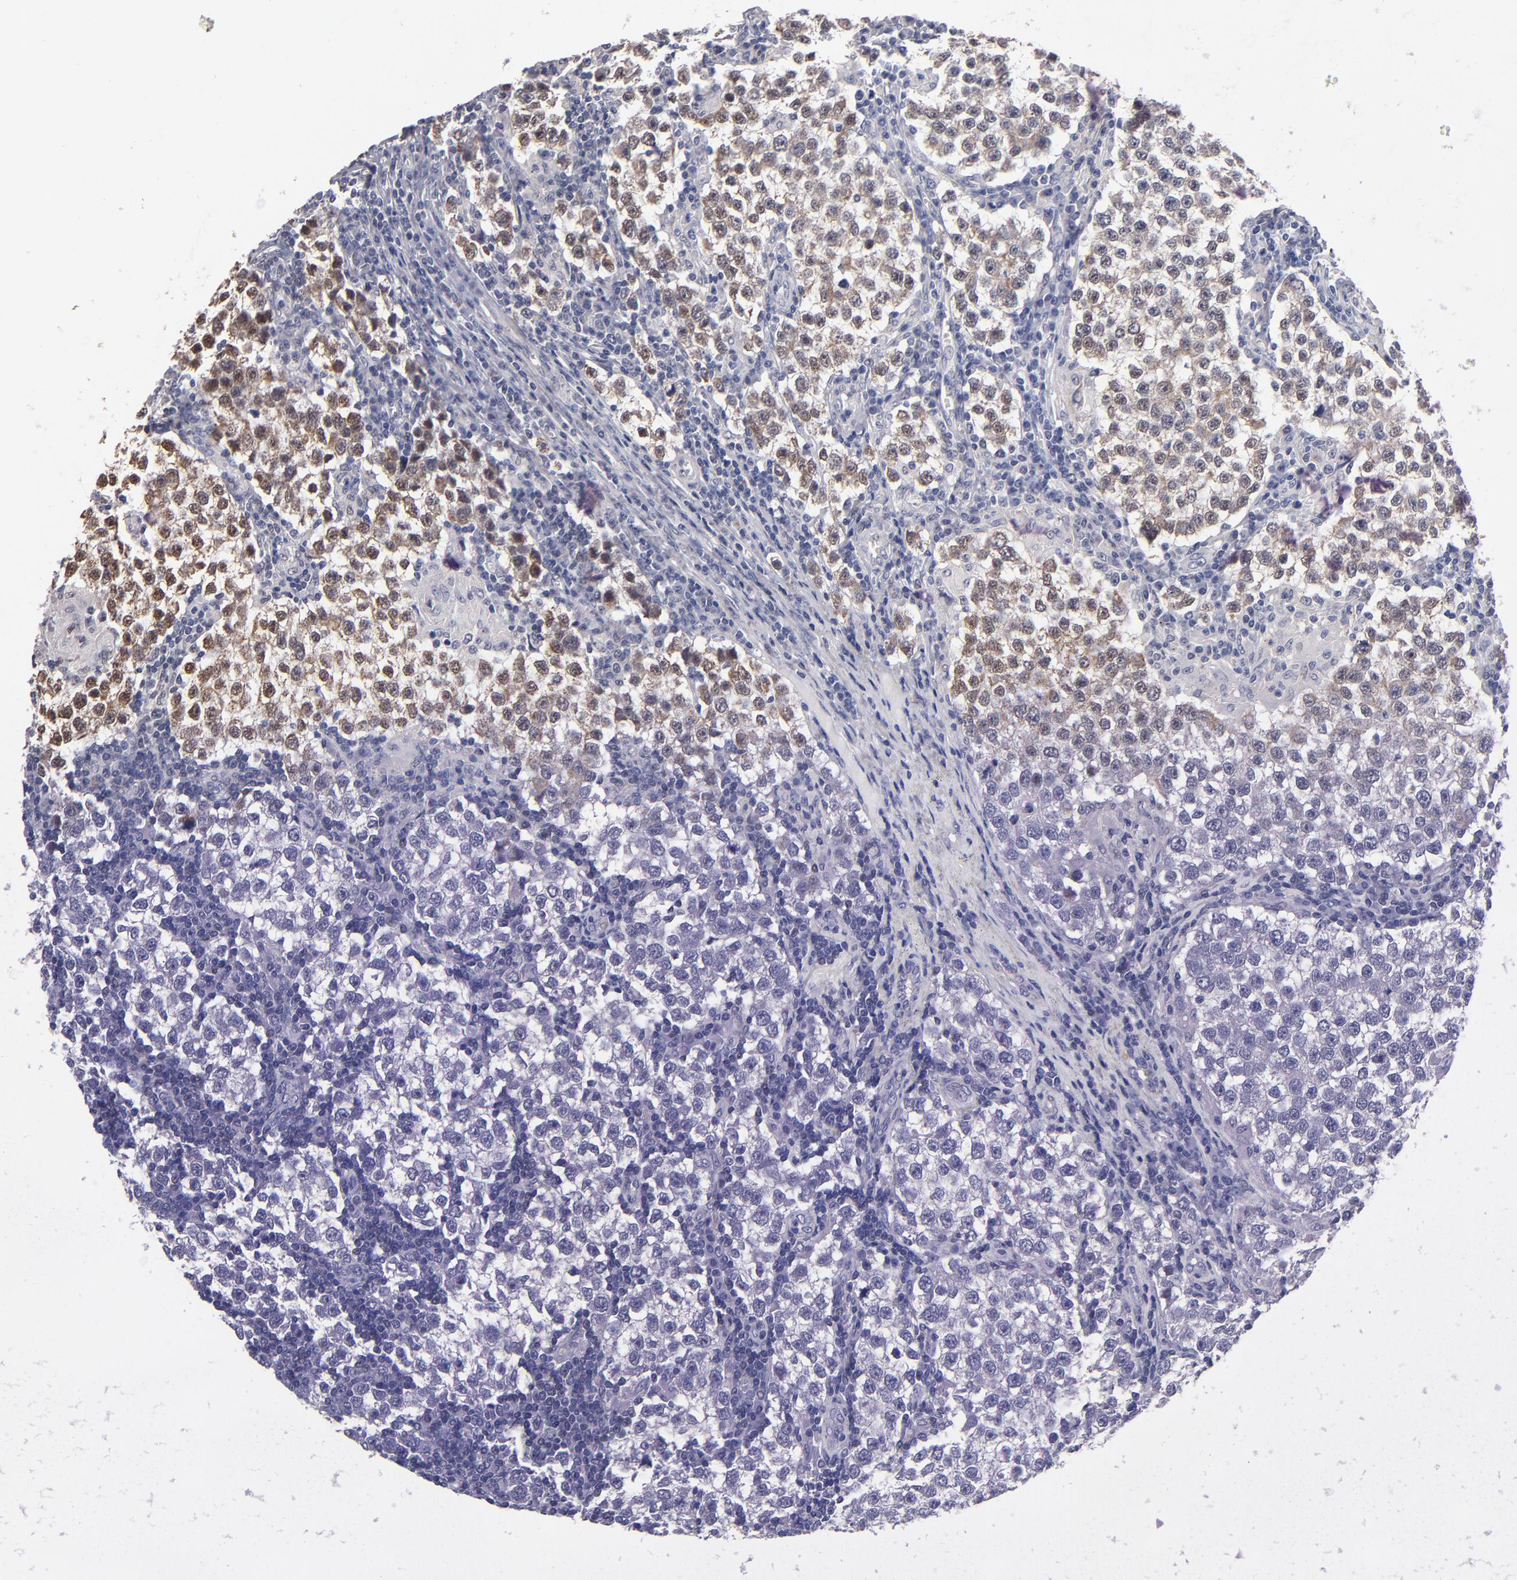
{"staining": {"intensity": "moderate", "quantity": "25%-75%", "location": "cytoplasmic/membranous"}, "tissue": "testis cancer", "cell_type": "Tumor cells", "image_type": "cancer", "snomed": [{"axis": "morphology", "description": "Seminoma, NOS"}, {"axis": "topography", "description": "Testis"}], "caption": "Protein expression analysis of human testis cancer reveals moderate cytoplasmic/membranous expression in about 25%-75% of tumor cells.", "gene": "MN1", "patient": {"sex": "male", "age": 36}}